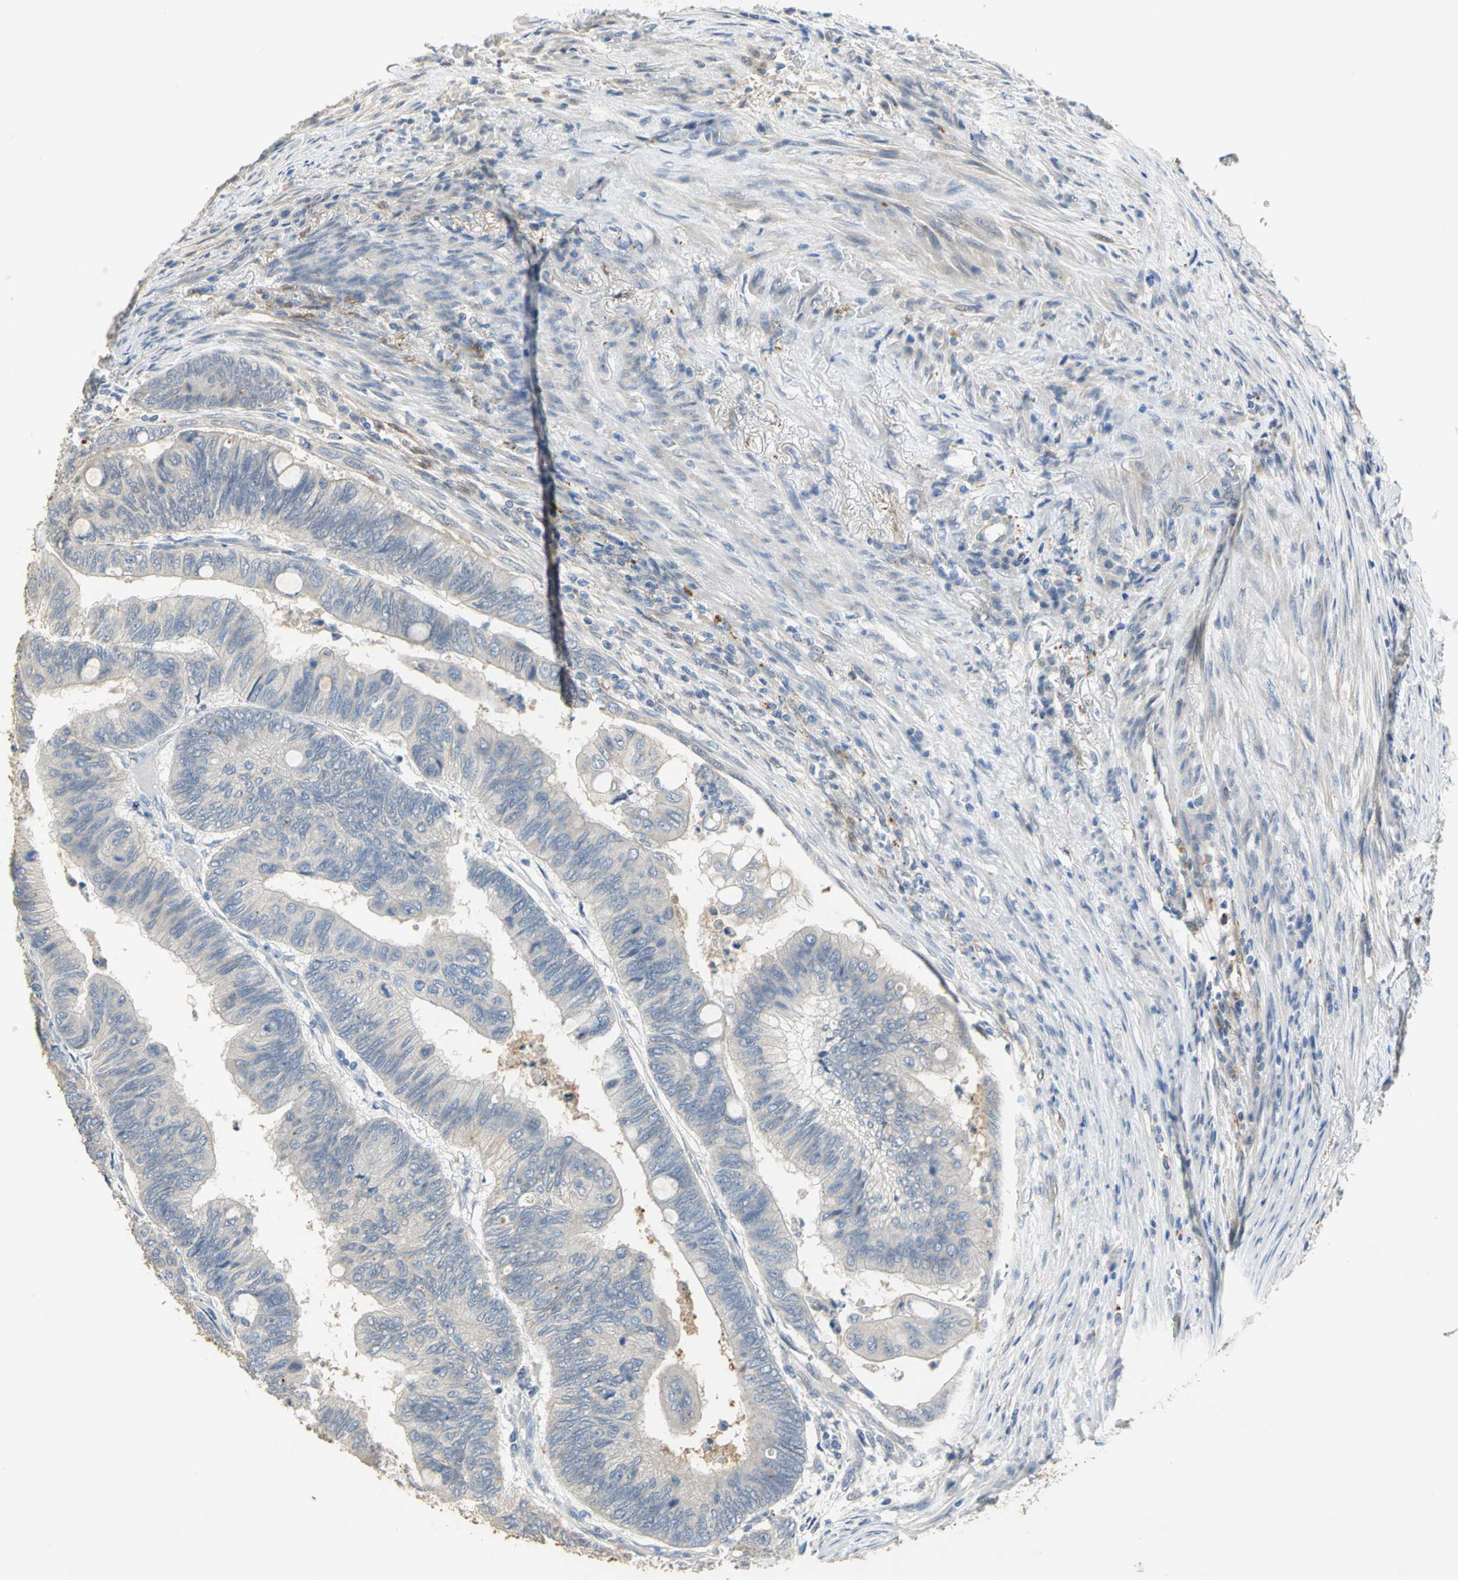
{"staining": {"intensity": "negative", "quantity": "none", "location": "none"}, "tissue": "colorectal cancer", "cell_type": "Tumor cells", "image_type": "cancer", "snomed": [{"axis": "morphology", "description": "Normal tissue, NOS"}, {"axis": "morphology", "description": "Adenocarcinoma, NOS"}, {"axis": "topography", "description": "Rectum"}, {"axis": "topography", "description": "Peripheral nerve tissue"}], "caption": "A micrograph of human colorectal cancer is negative for staining in tumor cells. Brightfield microscopy of IHC stained with DAB (brown) and hematoxylin (blue), captured at high magnification.", "gene": "IL17RB", "patient": {"sex": "male", "age": 92}}